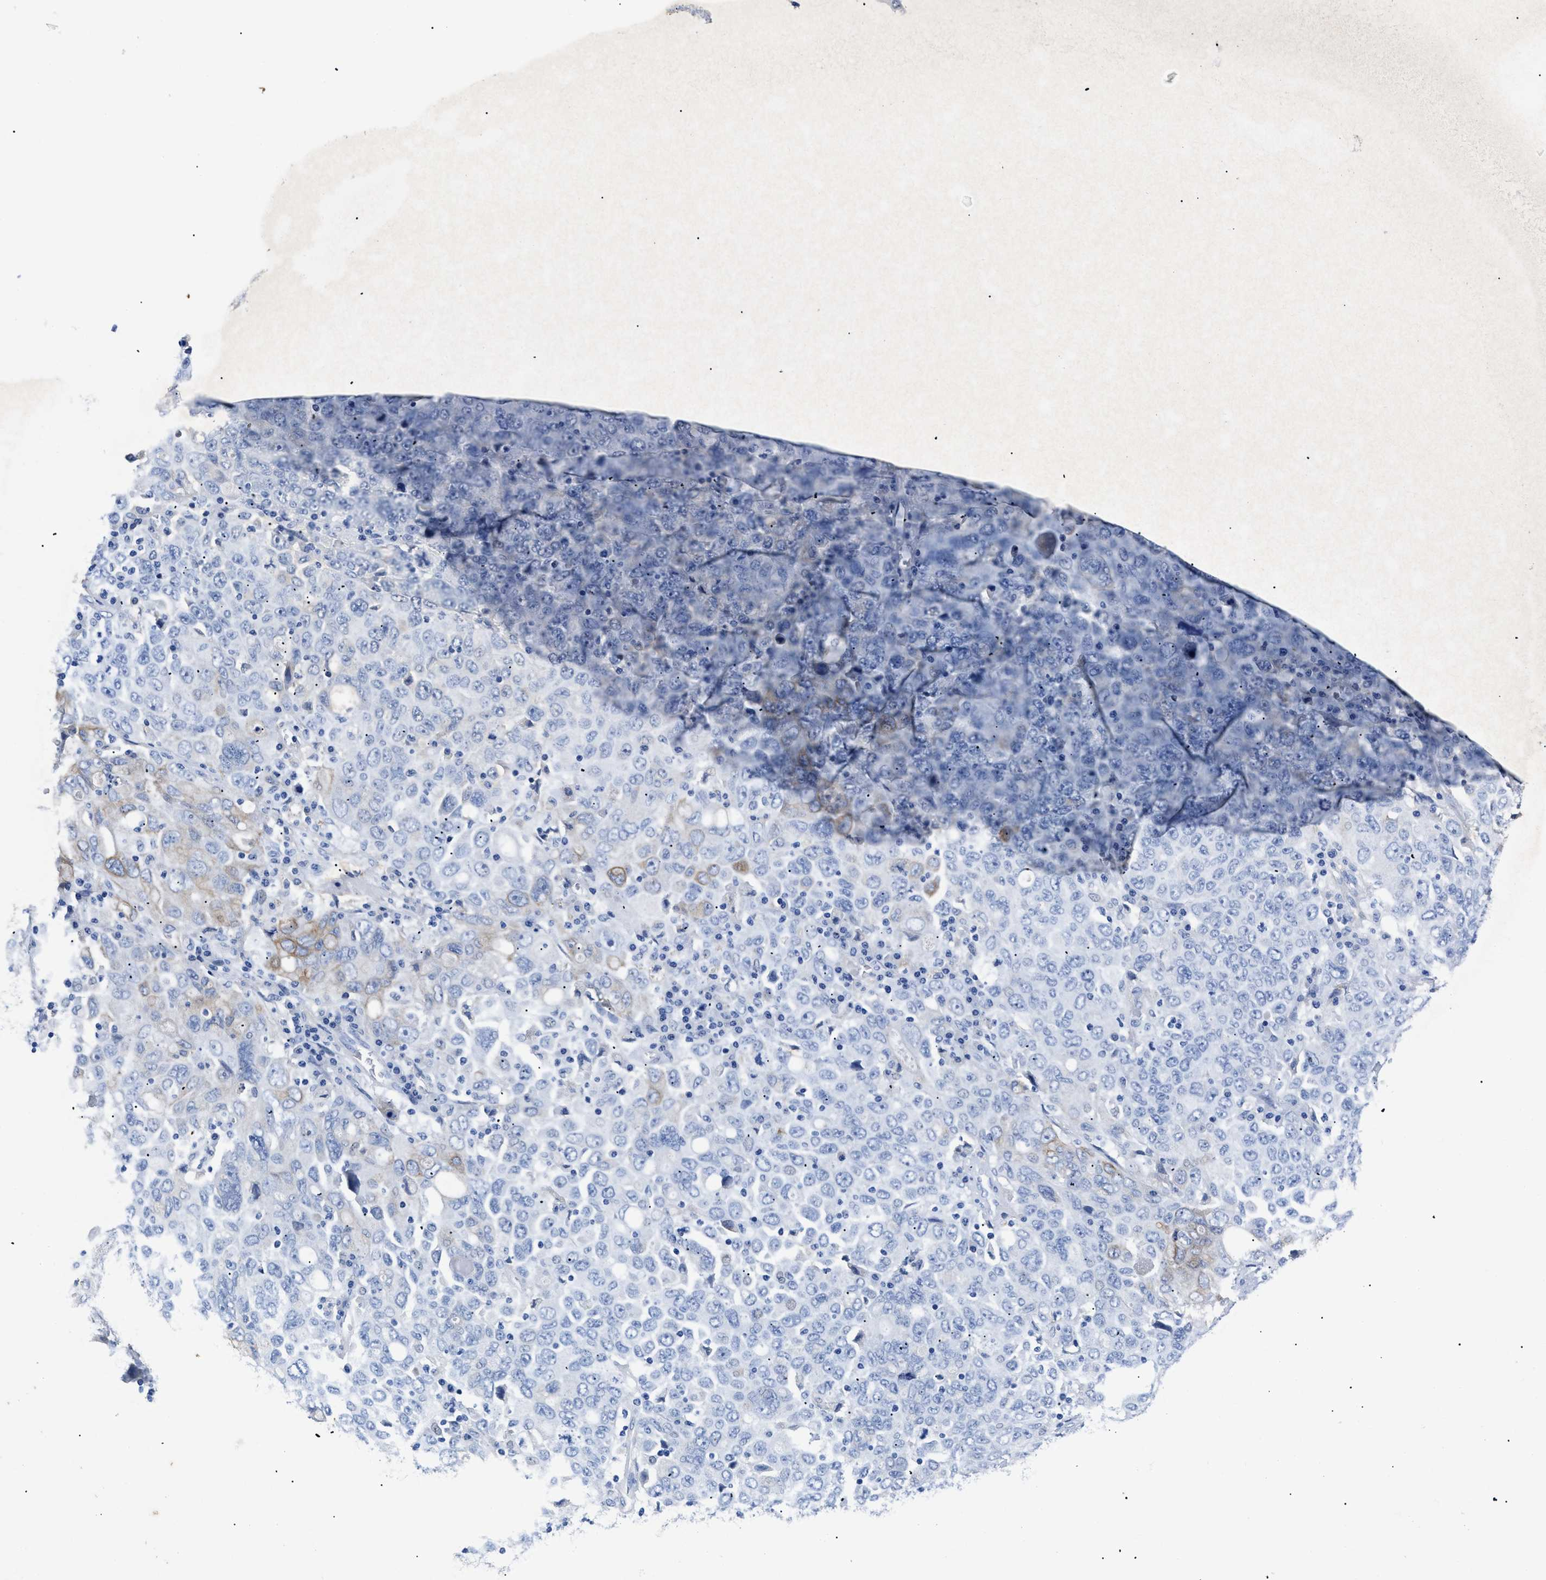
{"staining": {"intensity": "negative", "quantity": "none", "location": "none"}, "tissue": "ovarian cancer", "cell_type": "Tumor cells", "image_type": "cancer", "snomed": [{"axis": "morphology", "description": "Carcinoma, endometroid"}, {"axis": "topography", "description": "Ovary"}], "caption": "The image demonstrates no staining of tumor cells in ovarian endometroid carcinoma.", "gene": "TMEM68", "patient": {"sex": "female", "age": 62}}